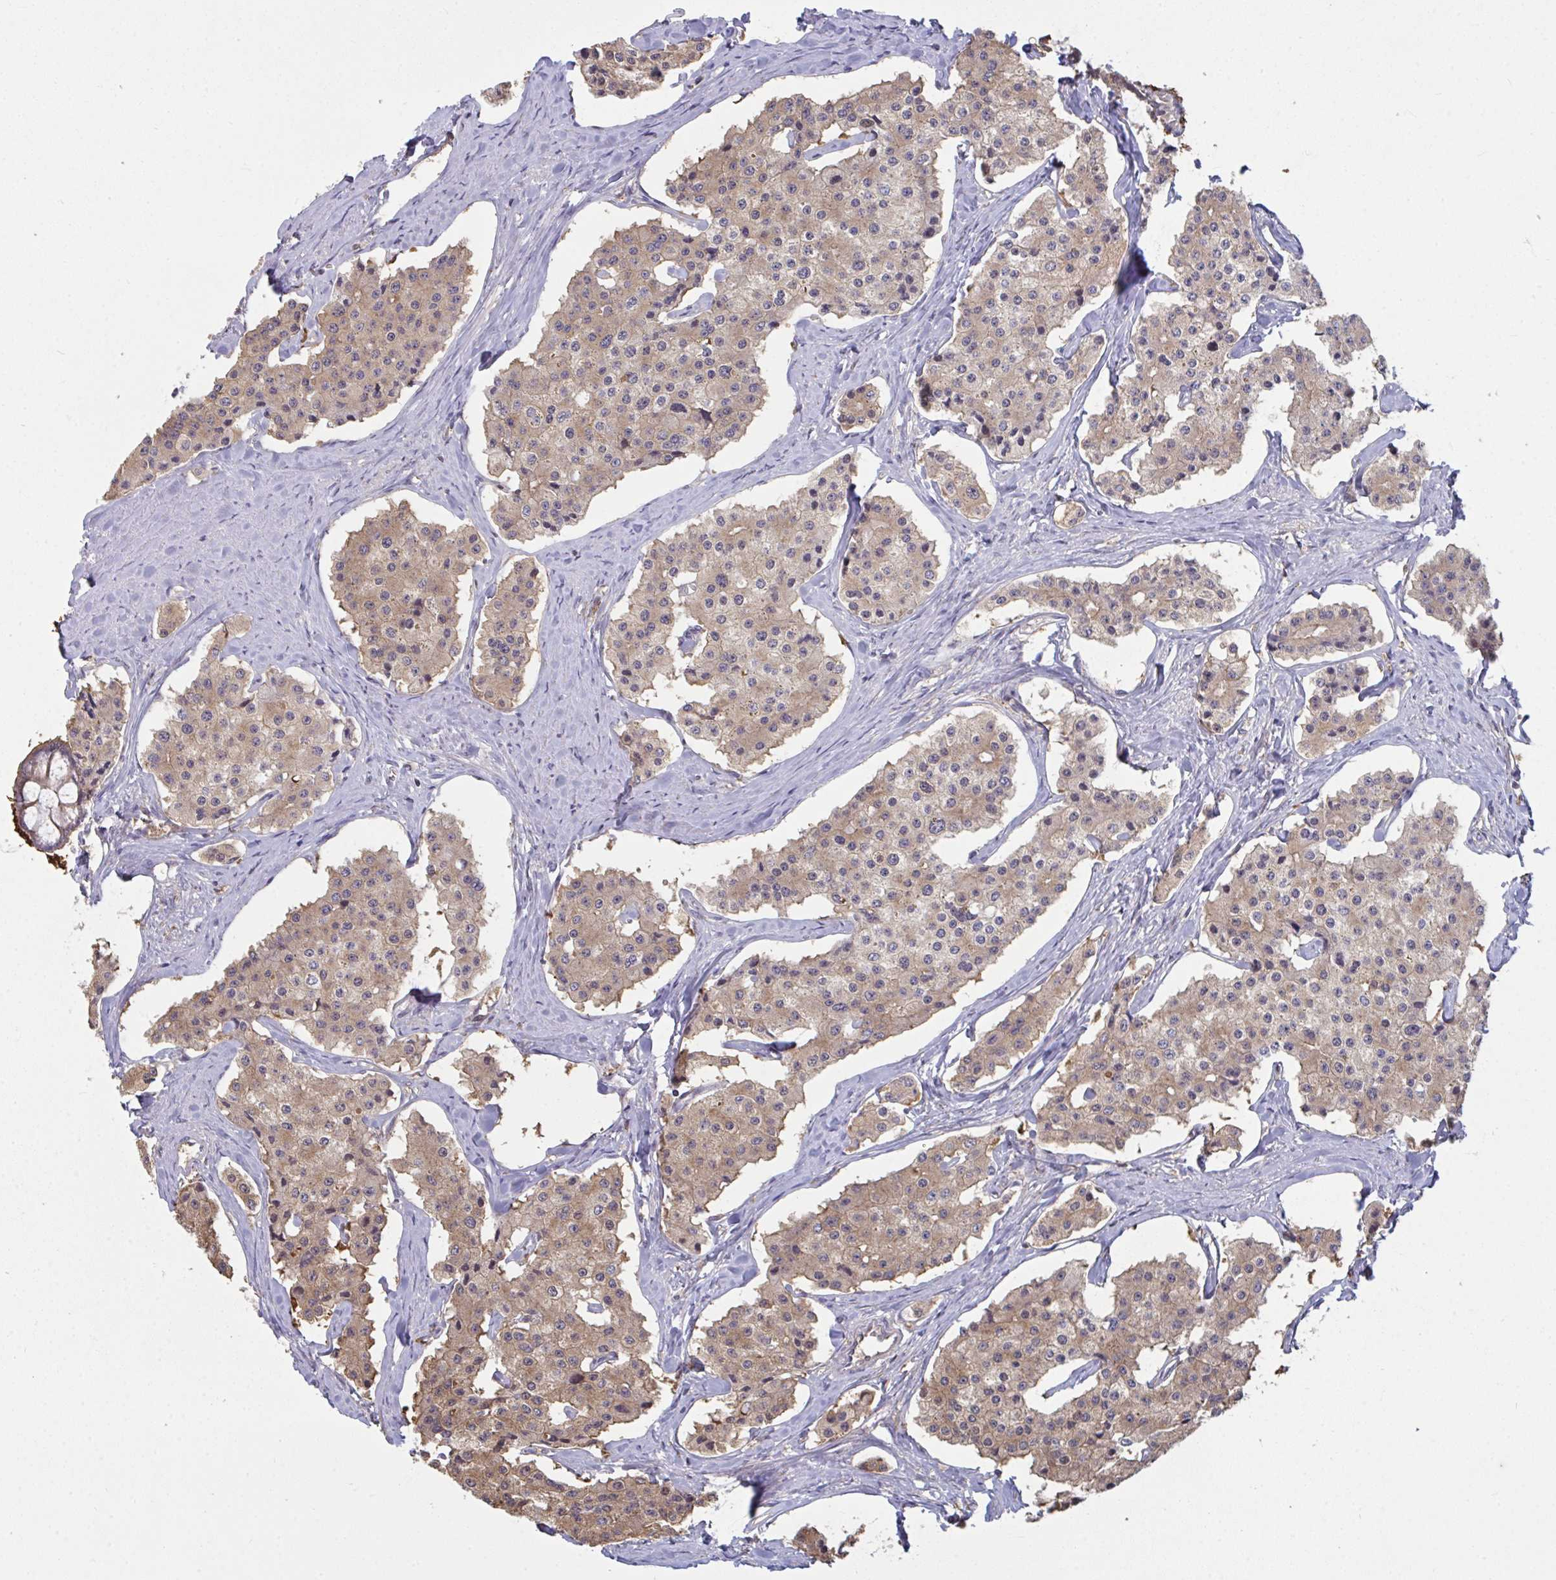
{"staining": {"intensity": "weak", "quantity": ">75%", "location": "cytoplasmic/membranous,nuclear"}, "tissue": "carcinoid", "cell_type": "Tumor cells", "image_type": "cancer", "snomed": [{"axis": "morphology", "description": "Carcinoid, malignant, NOS"}, {"axis": "topography", "description": "Small intestine"}], "caption": "Carcinoid (malignant) was stained to show a protein in brown. There is low levels of weak cytoplasmic/membranous and nuclear expression in about >75% of tumor cells.", "gene": "TTC9C", "patient": {"sex": "female", "age": 65}}